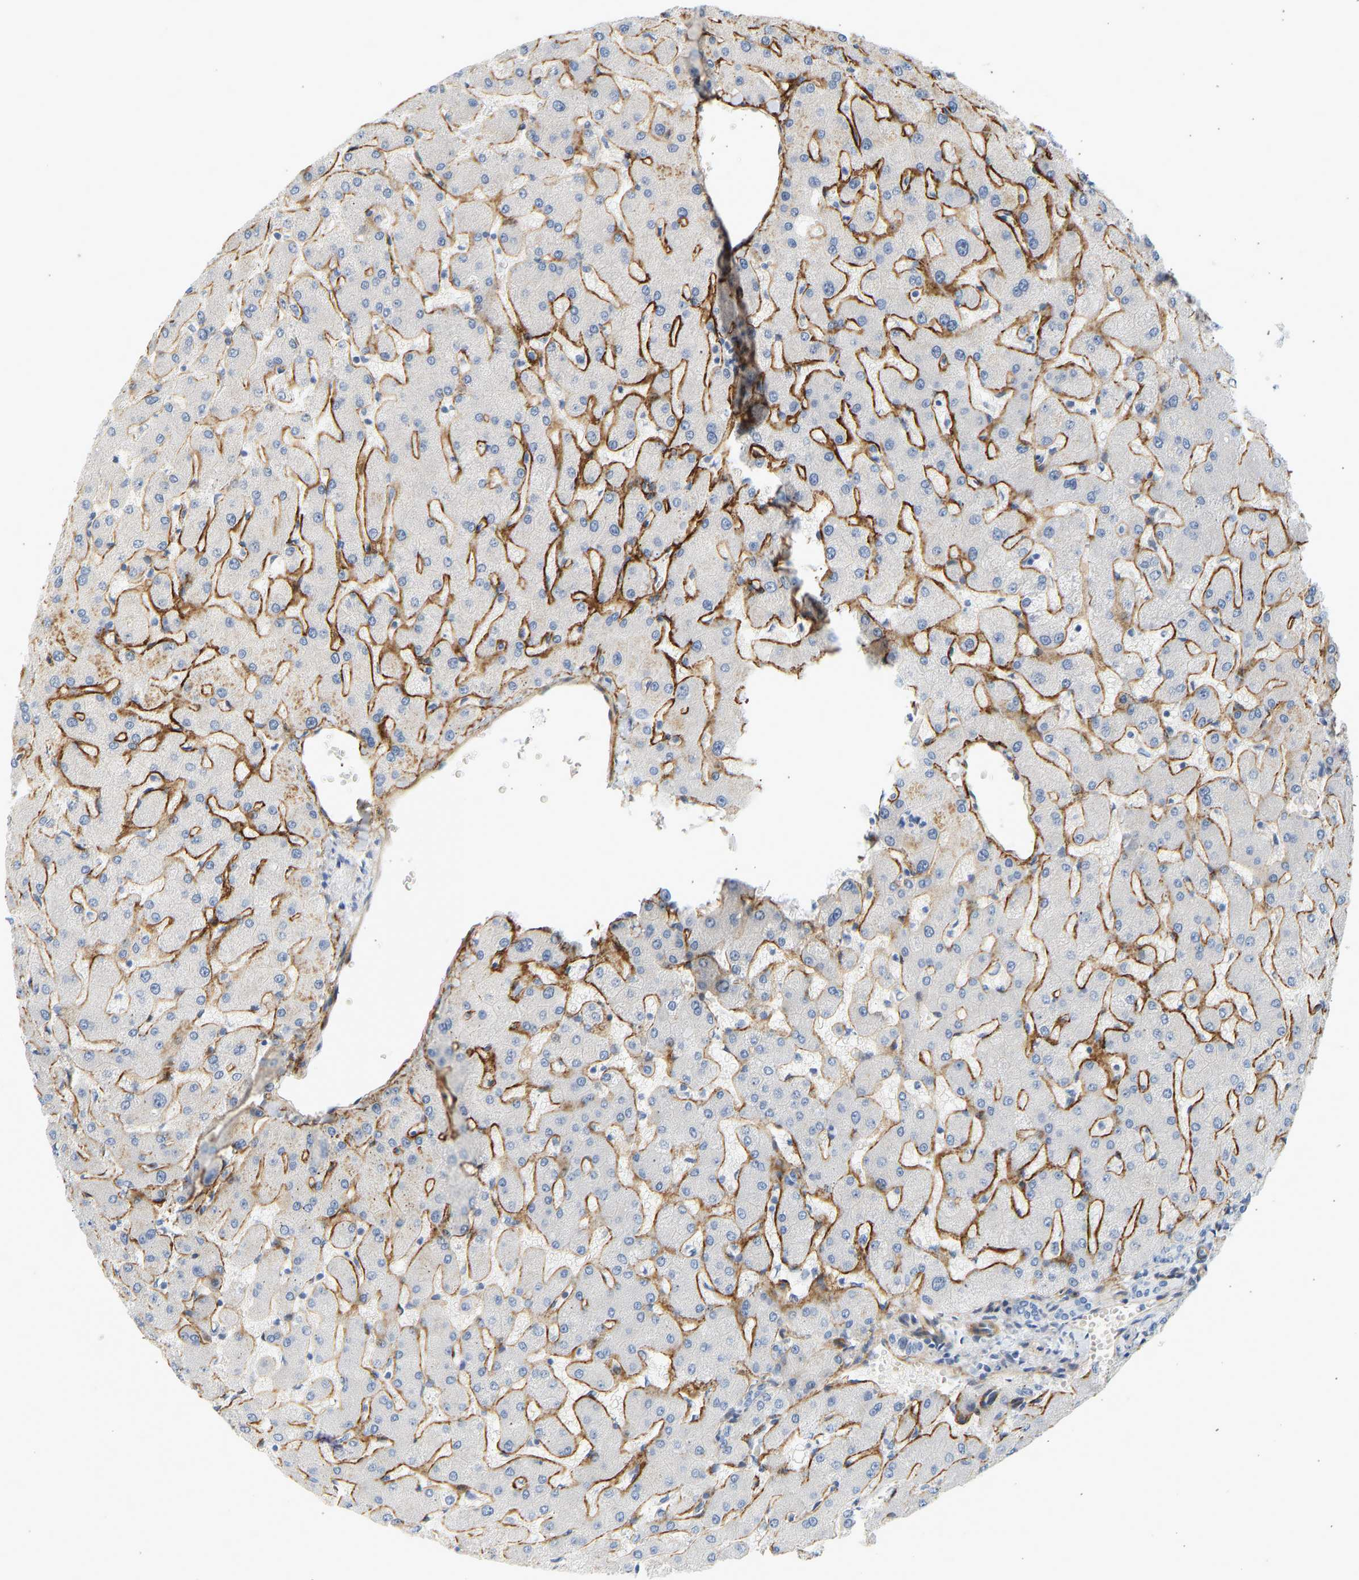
{"staining": {"intensity": "negative", "quantity": "none", "location": "none"}, "tissue": "liver", "cell_type": "Cholangiocytes", "image_type": "normal", "snomed": [{"axis": "morphology", "description": "Normal tissue, NOS"}, {"axis": "topography", "description": "Liver"}], "caption": "Immunohistochemistry (IHC) image of normal liver stained for a protein (brown), which displays no staining in cholangiocytes.", "gene": "SLC30A7", "patient": {"sex": "female", "age": 63}}